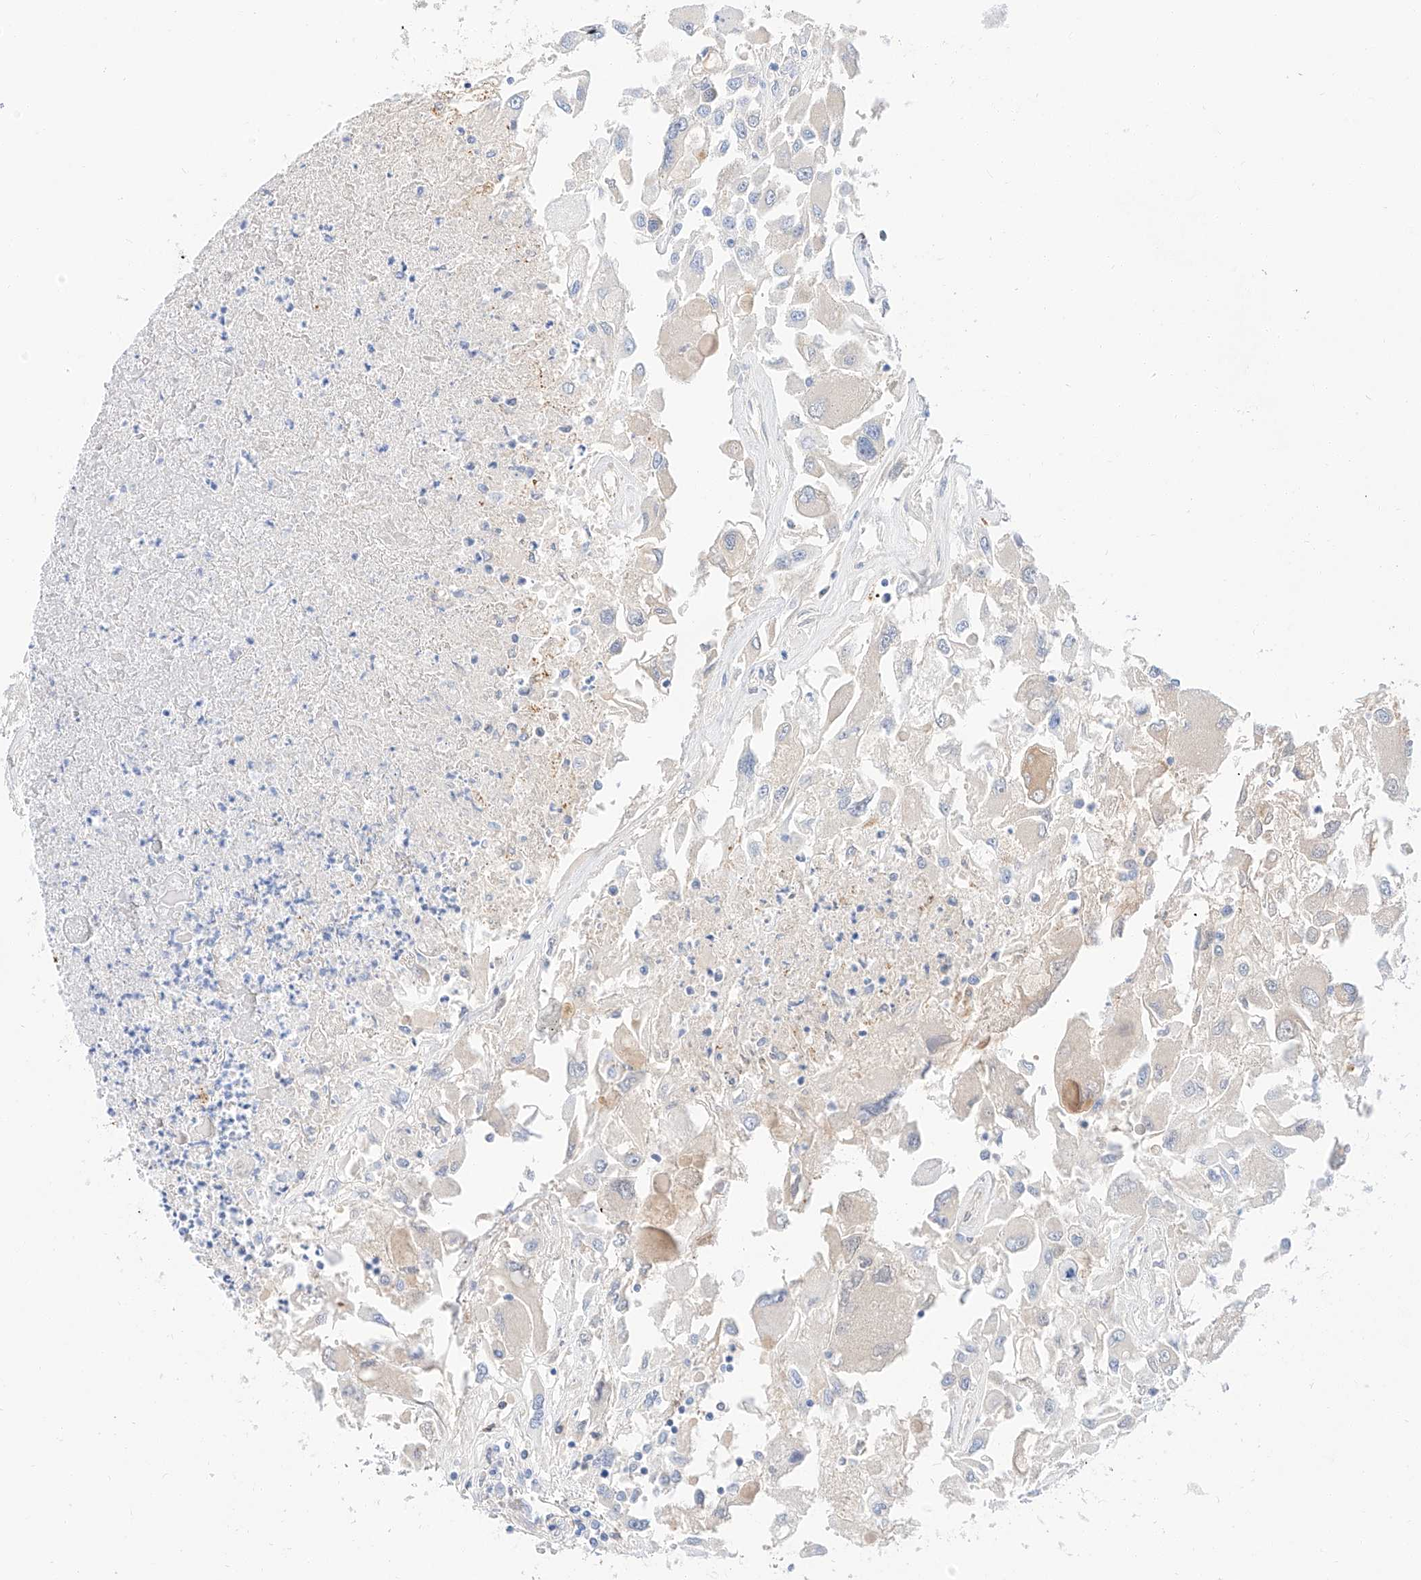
{"staining": {"intensity": "negative", "quantity": "none", "location": "none"}, "tissue": "renal cancer", "cell_type": "Tumor cells", "image_type": "cancer", "snomed": [{"axis": "morphology", "description": "Adenocarcinoma, NOS"}, {"axis": "topography", "description": "Kidney"}], "caption": "IHC of renal adenocarcinoma exhibits no expression in tumor cells.", "gene": "MAP7", "patient": {"sex": "female", "age": 52}}